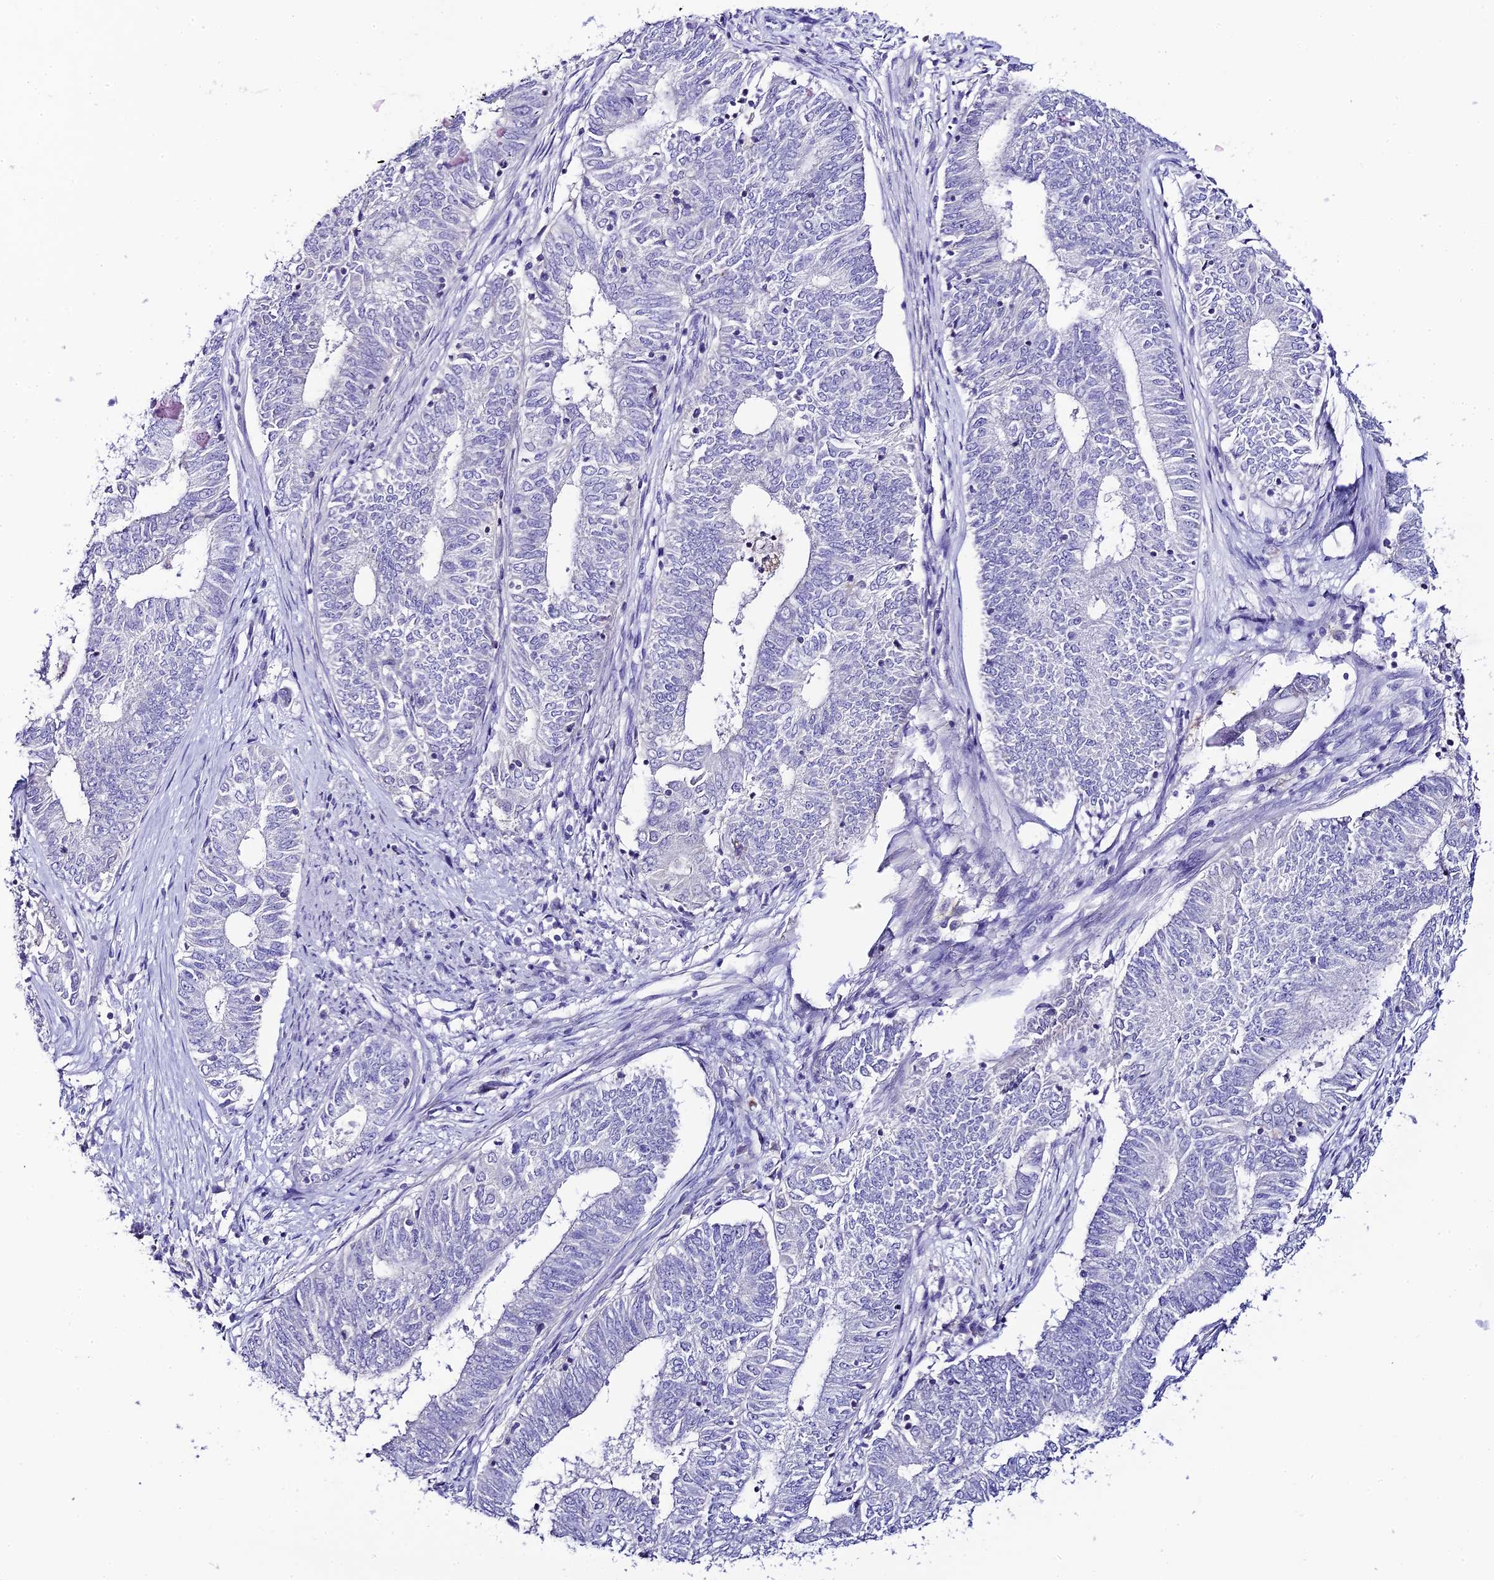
{"staining": {"intensity": "negative", "quantity": "none", "location": "none"}, "tissue": "endometrial cancer", "cell_type": "Tumor cells", "image_type": "cancer", "snomed": [{"axis": "morphology", "description": "Adenocarcinoma, NOS"}, {"axis": "topography", "description": "Endometrium"}], "caption": "A photomicrograph of endometrial cancer (adenocarcinoma) stained for a protein reveals no brown staining in tumor cells.", "gene": "C12orf29", "patient": {"sex": "female", "age": 62}}